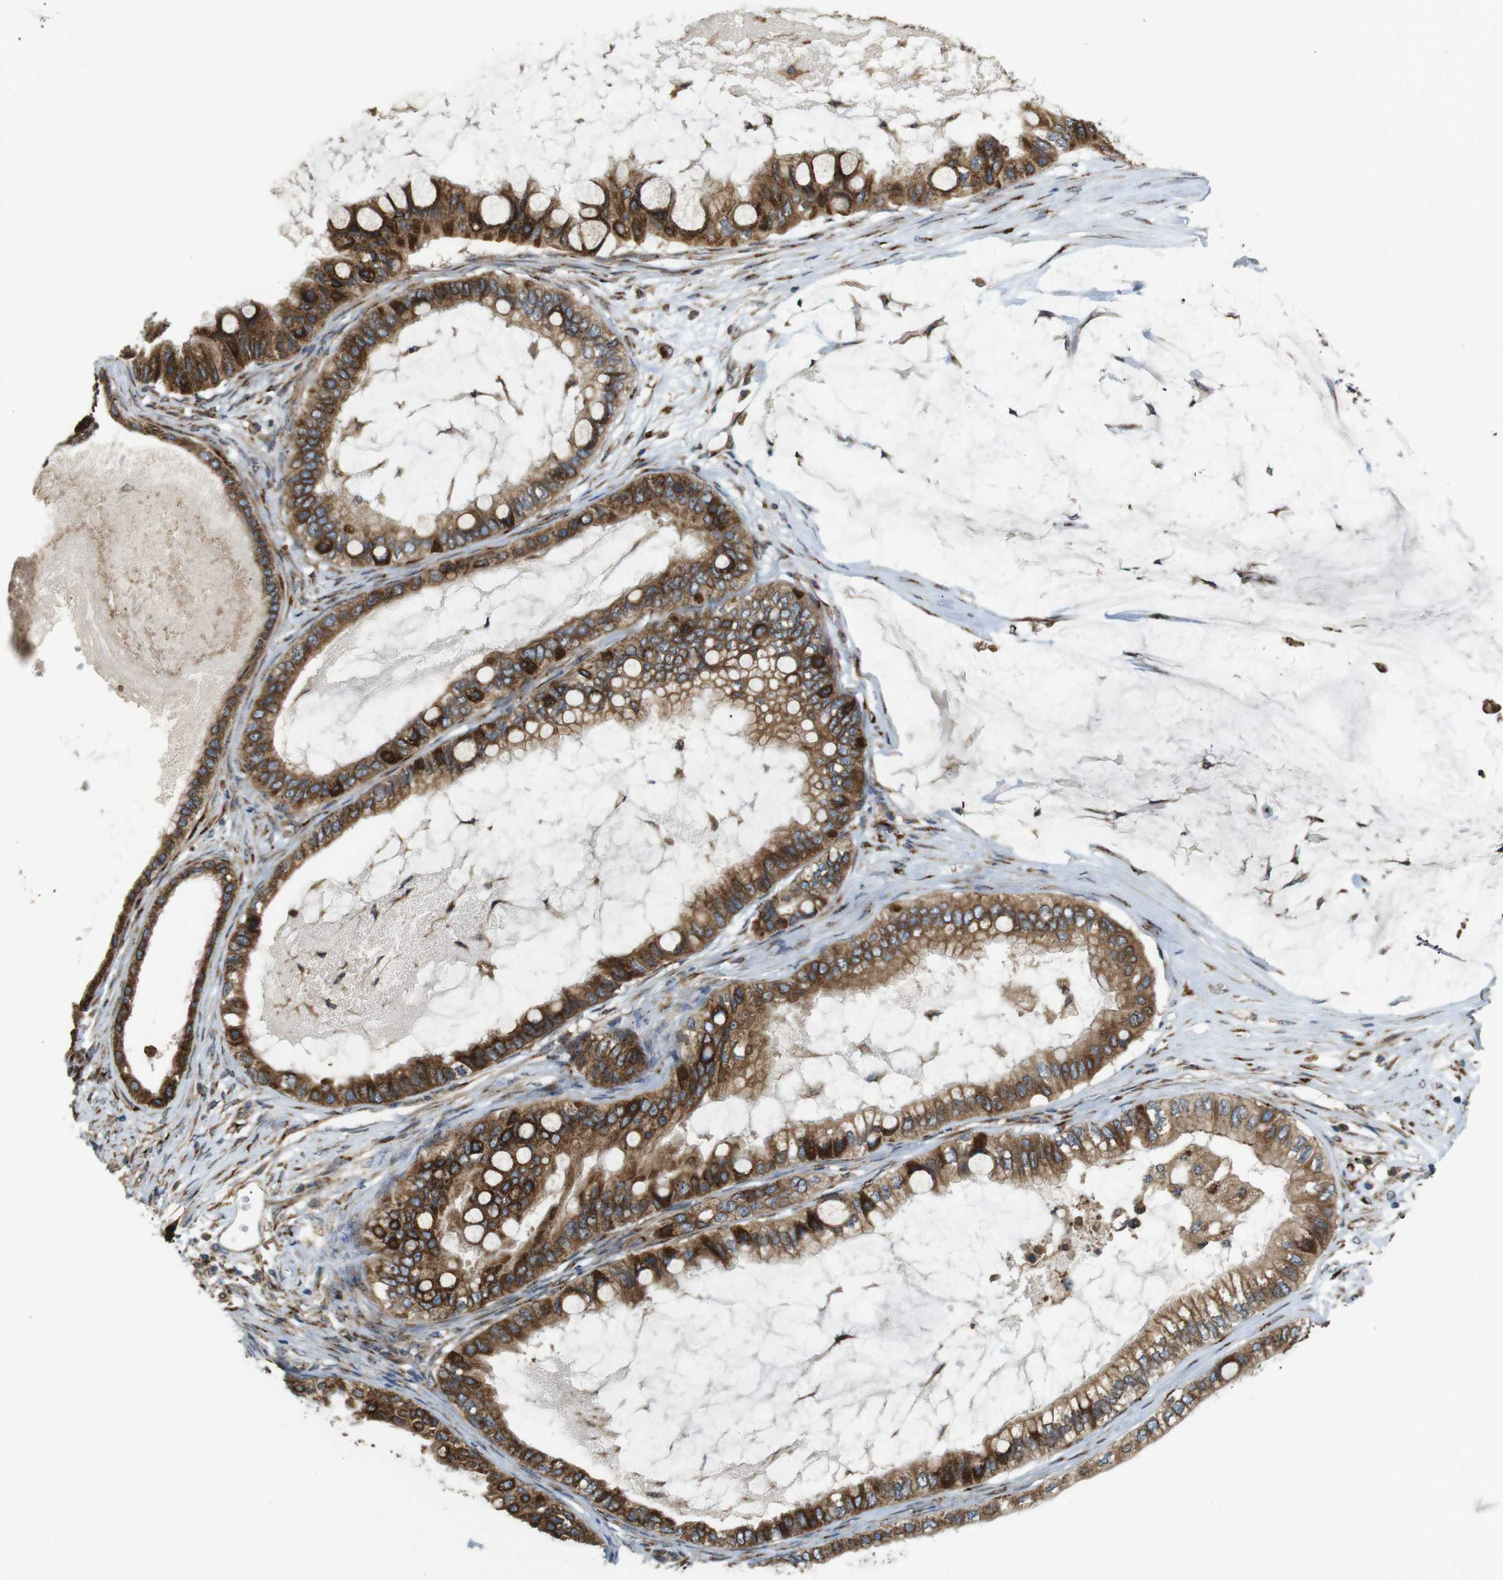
{"staining": {"intensity": "strong", "quantity": ">75%", "location": "cytoplasmic/membranous"}, "tissue": "ovarian cancer", "cell_type": "Tumor cells", "image_type": "cancer", "snomed": [{"axis": "morphology", "description": "Cystadenocarcinoma, mucinous, NOS"}, {"axis": "topography", "description": "Ovary"}], "caption": "This histopathology image demonstrates IHC staining of mucinous cystadenocarcinoma (ovarian), with high strong cytoplasmic/membranous positivity in approximately >75% of tumor cells.", "gene": "TMEM143", "patient": {"sex": "female", "age": 80}}